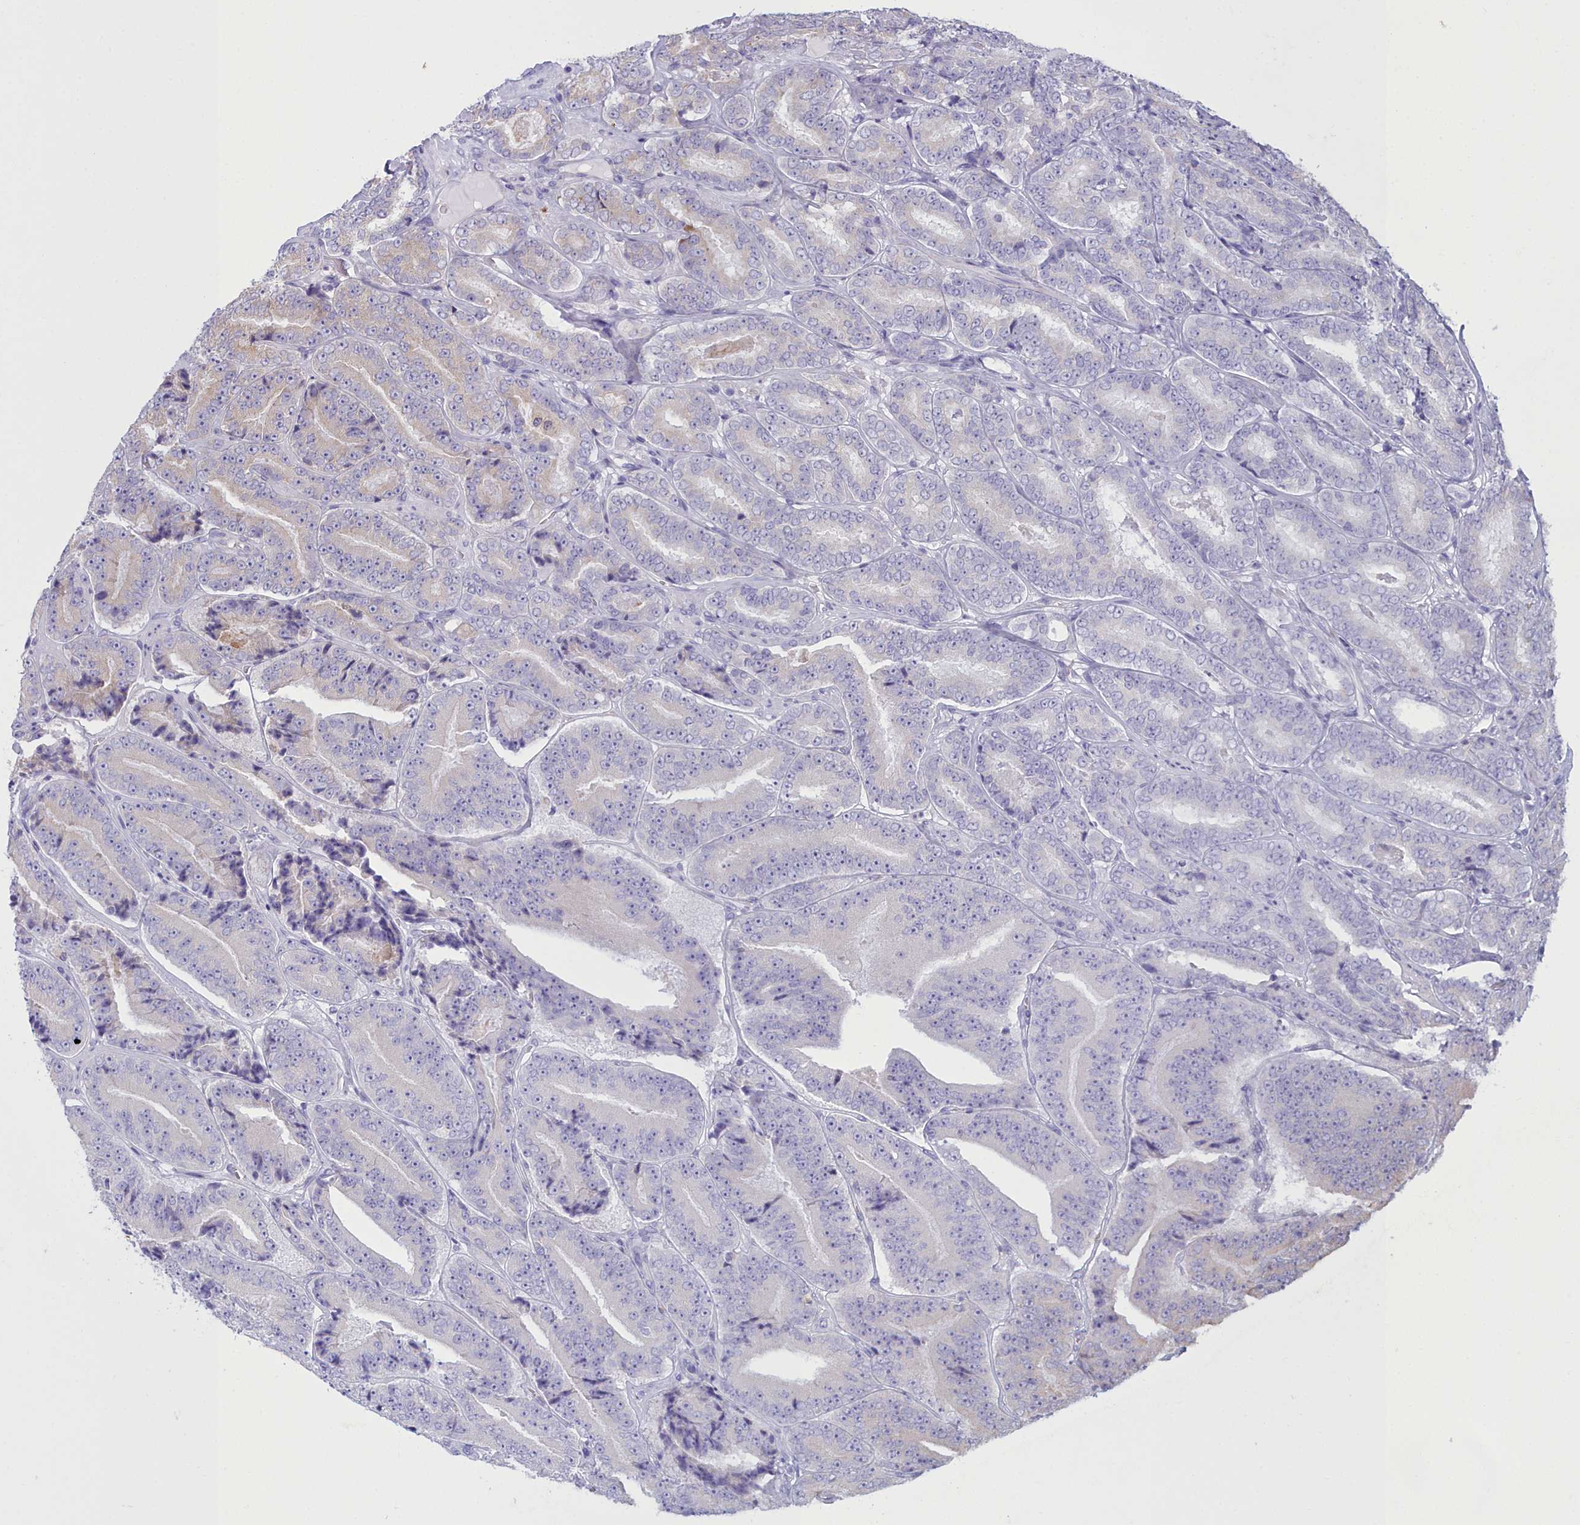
{"staining": {"intensity": "negative", "quantity": "none", "location": "none"}, "tissue": "prostate cancer", "cell_type": "Tumor cells", "image_type": "cancer", "snomed": [{"axis": "morphology", "description": "Adenocarcinoma, High grade"}, {"axis": "topography", "description": "Prostate"}], "caption": "Tumor cells show no significant positivity in high-grade adenocarcinoma (prostate). The staining was performed using DAB to visualize the protein expression in brown, while the nuclei were stained in blue with hematoxylin (Magnification: 20x).", "gene": "HM13", "patient": {"sex": "male", "age": 72}}